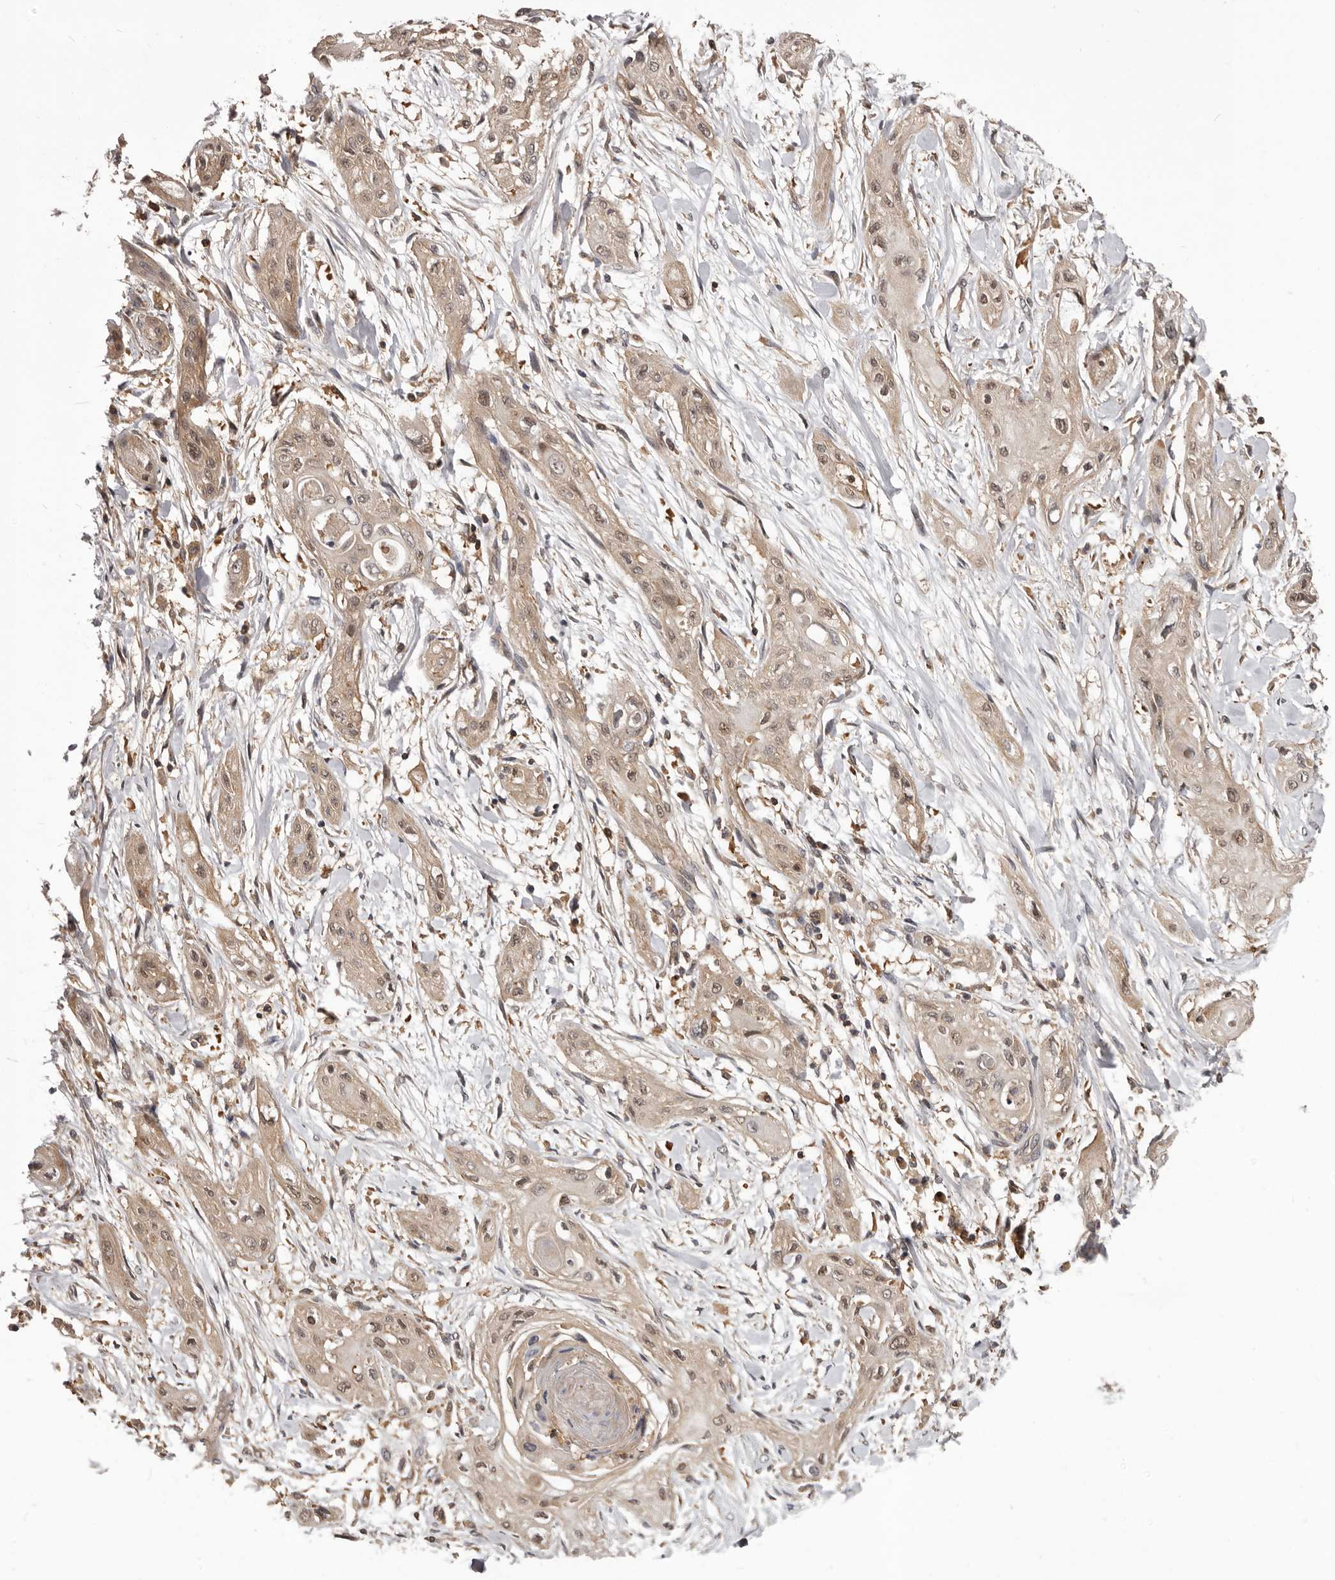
{"staining": {"intensity": "weak", "quantity": ">75%", "location": "cytoplasmic/membranous,nuclear"}, "tissue": "lung cancer", "cell_type": "Tumor cells", "image_type": "cancer", "snomed": [{"axis": "morphology", "description": "Squamous cell carcinoma, NOS"}, {"axis": "topography", "description": "Lung"}], "caption": "IHC photomicrograph of neoplastic tissue: lung squamous cell carcinoma stained using immunohistochemistry reveals low levels of weak protein expression localized specifically in the cytoplasmic/membranous and nuclear of tumor cells, appearing as a cytoplasmic/membranous and nuclear brown color.", "gene": "HBS1L", "patient": {"sex": "female", "age": 47}}